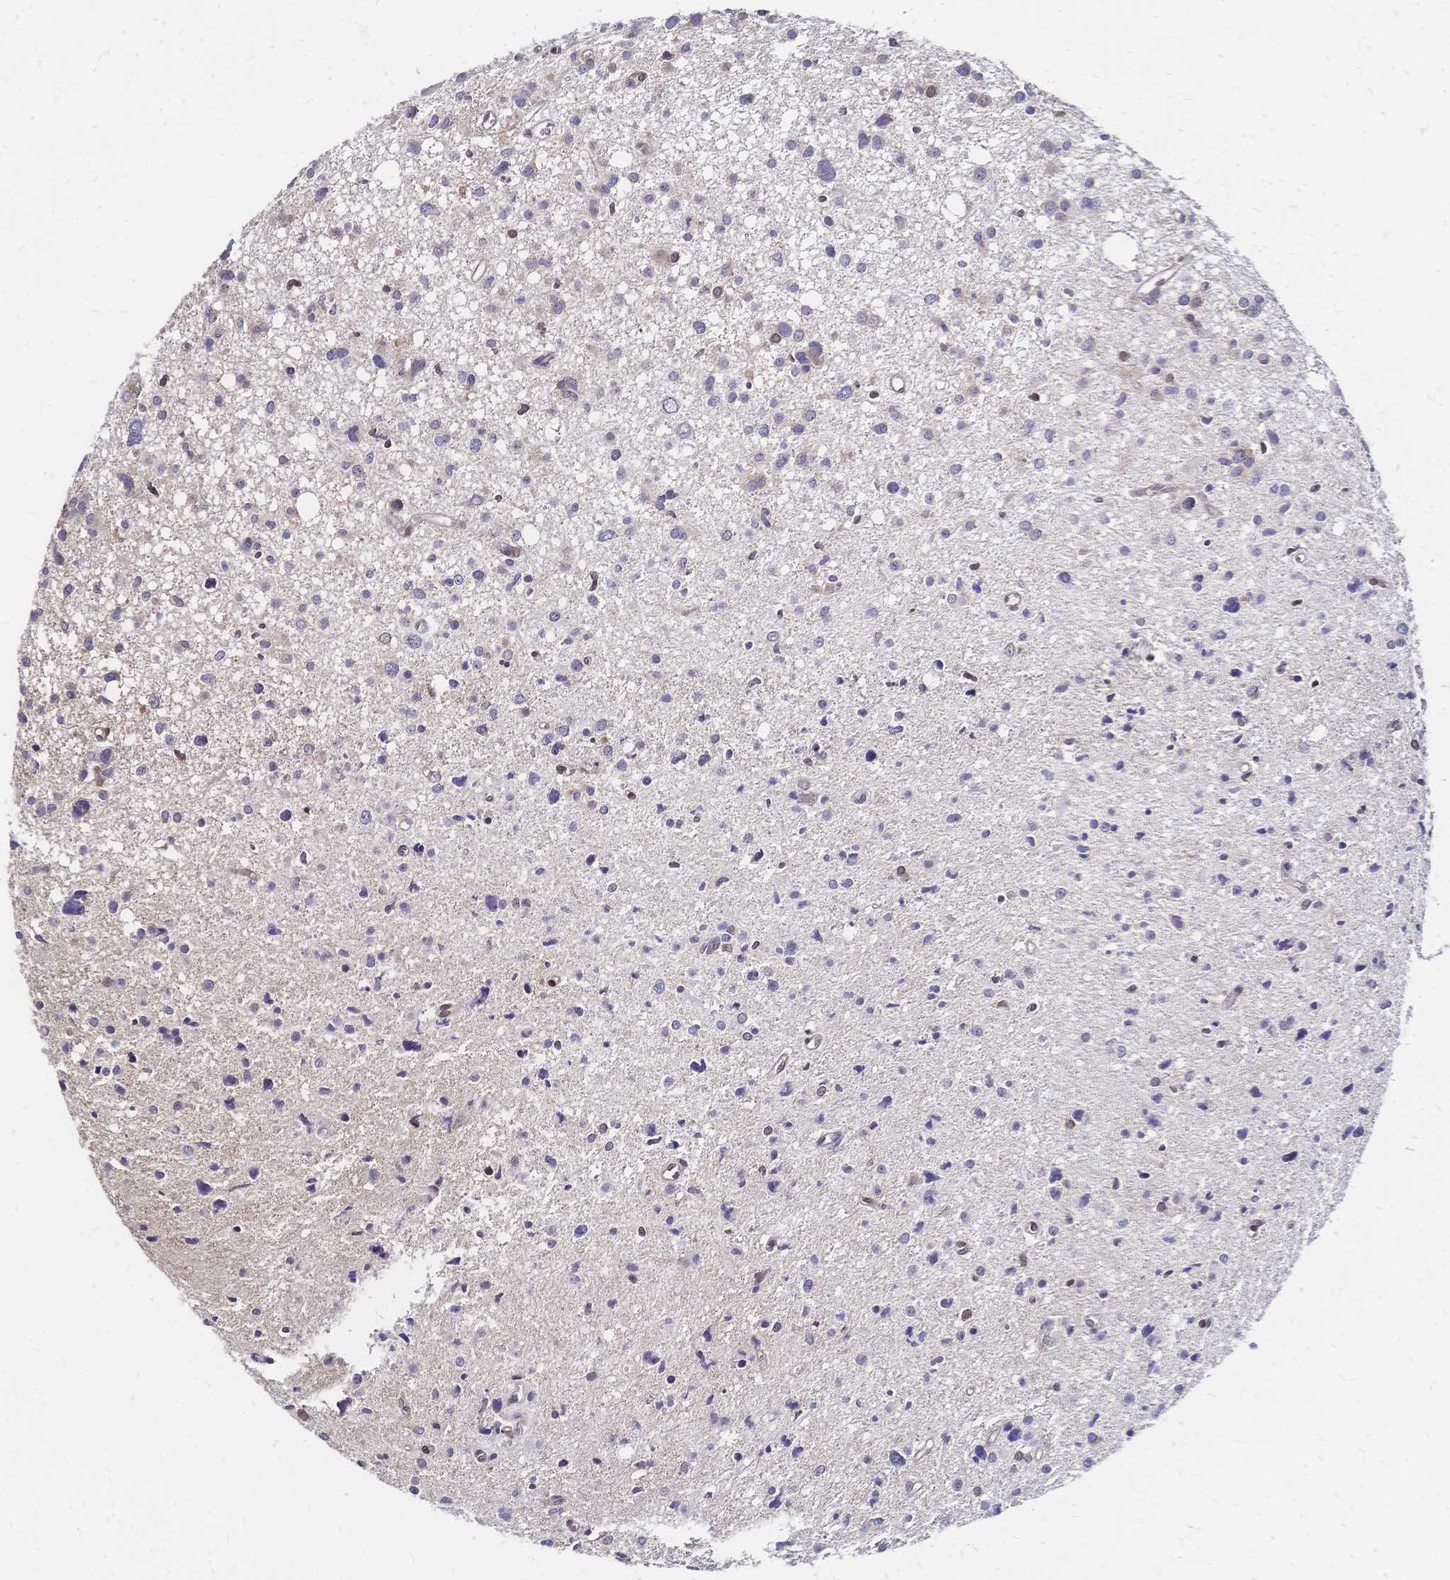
{"staining": {"intensity": "negative", "quantity": "none", "location": "none"}, "tissue": "glioma", "cell_type": "Tumor cells", "image_type": "cancer", "snomed": [{"axis": "morphology", "description": "Glioma, malignant, High grade"}, {"axis": "topography", "description": "Brain"}], "caption": "Photomicrograph shows no protein positivity in tumor cells of glioma tissue. Nuclei are stained in blue.", "gene": "CBX7", "patient": {"sex": "male", "age": 23}}